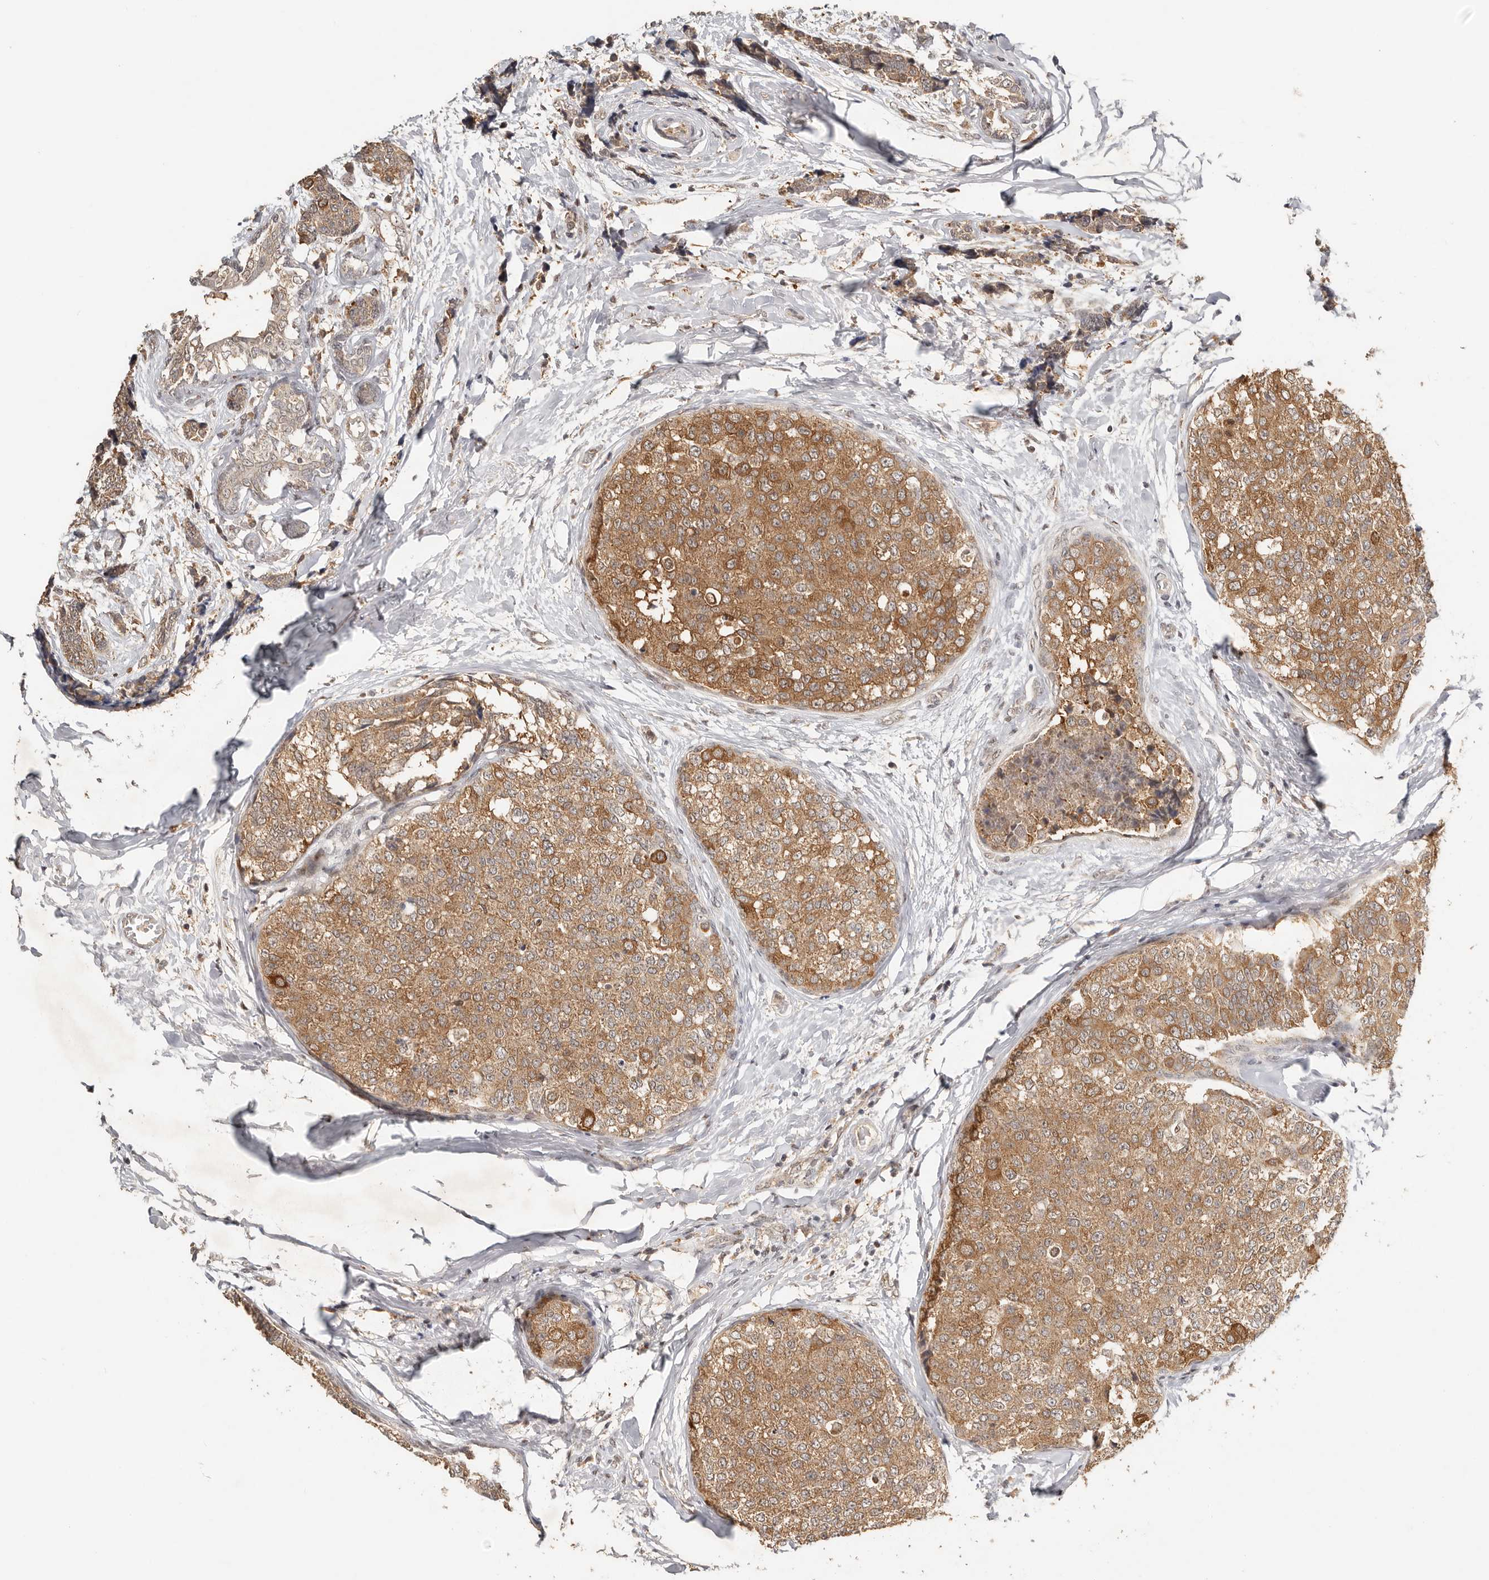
{"staining": {"intensity": "moderate", "quantity": ">75%", "location": "cytoplasmic/membranous"}, "tissue": "breast cancer", "cell_type": "Tumor cells", "image_type": "cancer", "snomed": [{"axis": "morphology", "description": "Normal tissue, NOS"}, {"axis": "morphology", "description": "Duct carcinoma"}, {"axis": "topography", "description": "Breast"}], "caption": "Immunohistochemical staining of human intraductal carcinoma (breast) shows medium levels of moderate cytoplasmic/membranous staining in approximately >75% of tumor cells.", "gene": "SEC14L1", "patient": {"sex": "female", "age": 43}}